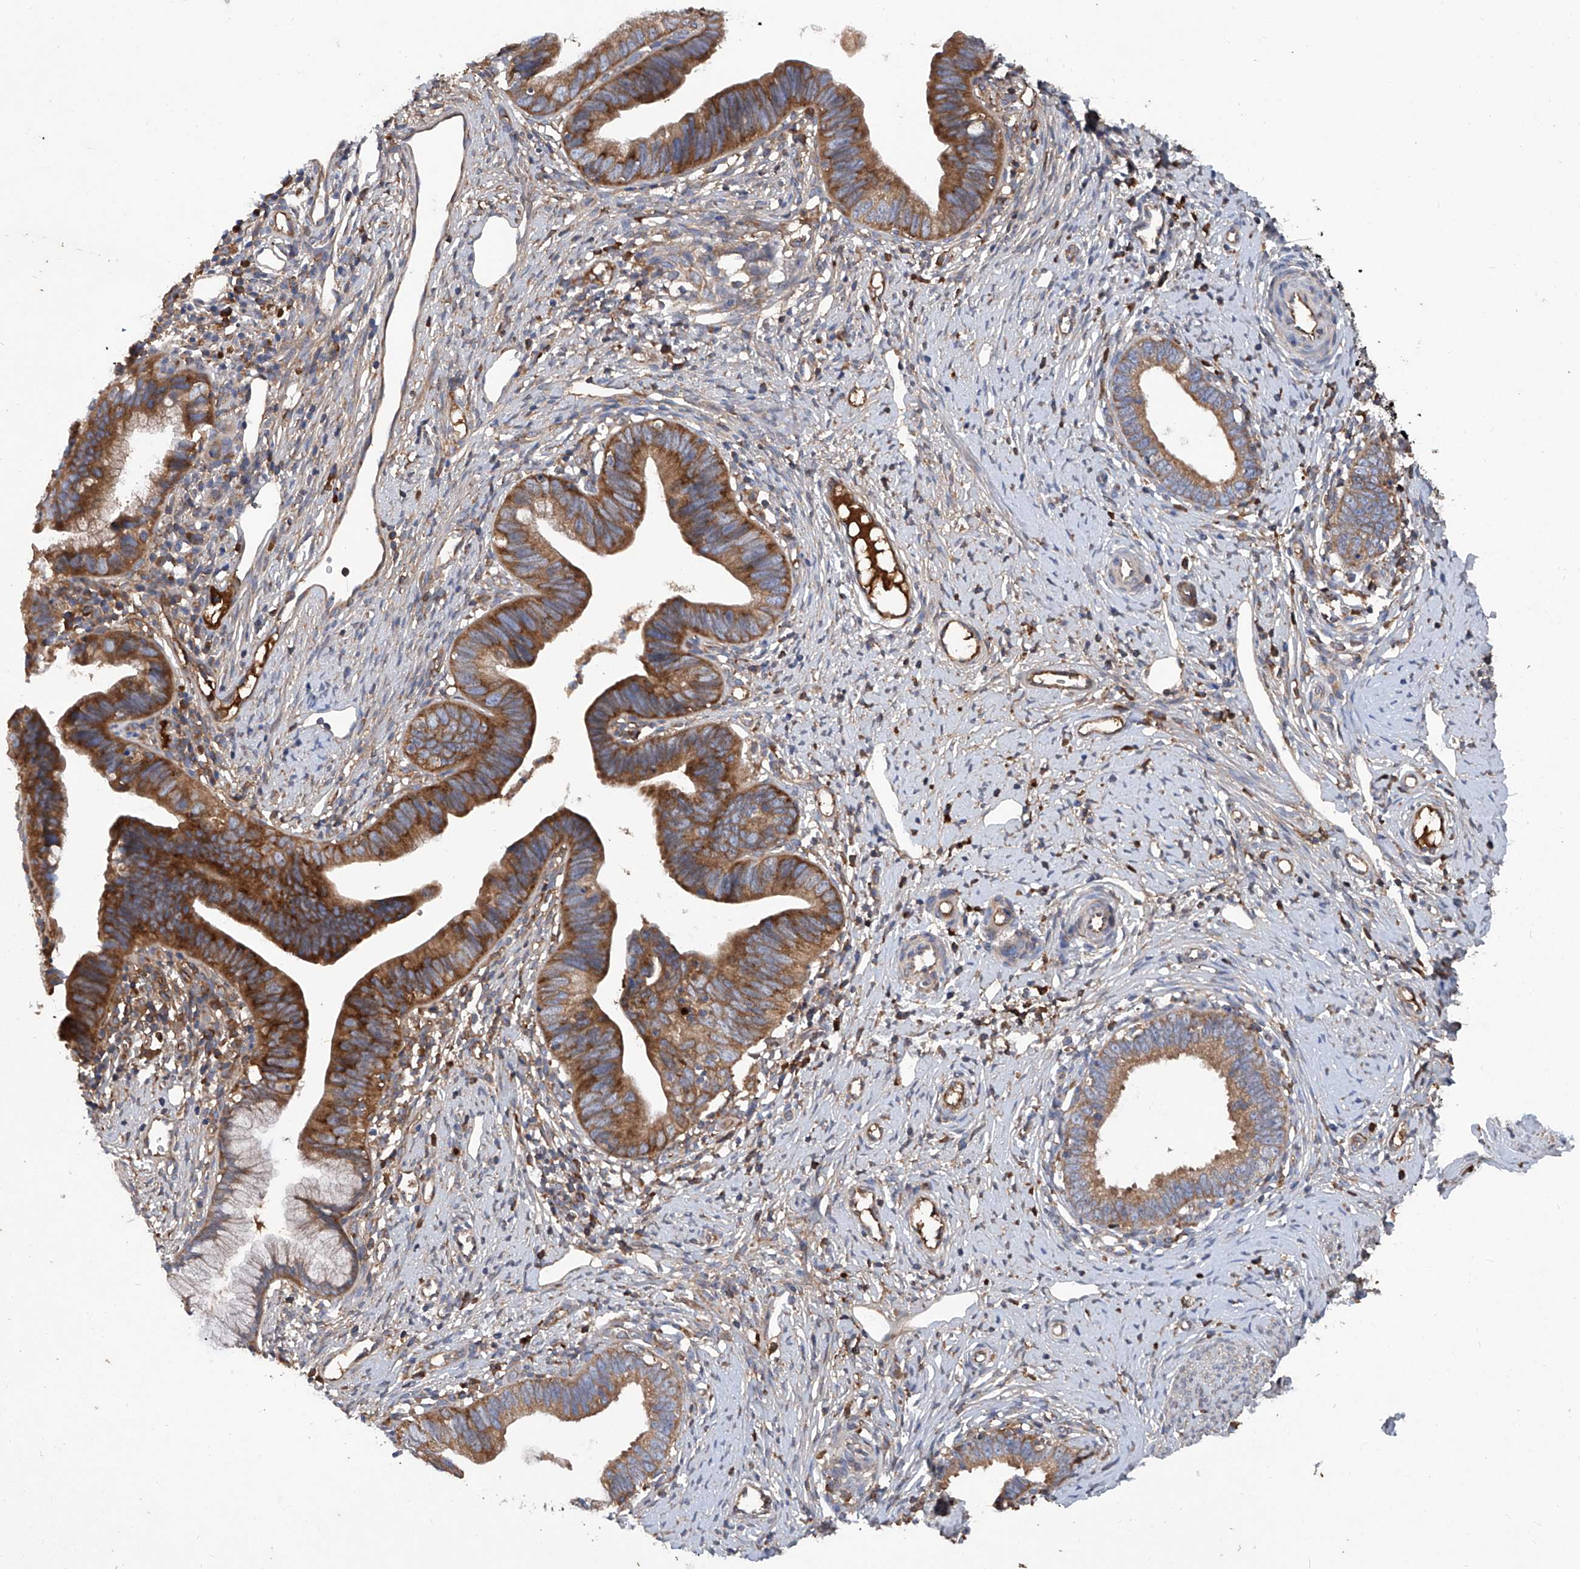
{"staining": {"intensity": "strong", "quantity": ">75%", "location": "cytoplasmic/membranous"}, "tissue": "cervical cancer", "cell_type": "Tumor cells", "image_type": "cancer", "snomed": [{"axis": "morphology", "description": "Adenocarcinoma, NOS"}, {"axis": "topography", "description": "Cervix"}], "caption": "DAB immunohistochemical staining of adenocarcinoma (cervical) displays strong cytoplasmic/membranous protein expression in about >75% of tumor cells.", "gene": "ASCC3", "patient": {"sex": "female", "age": 36}}